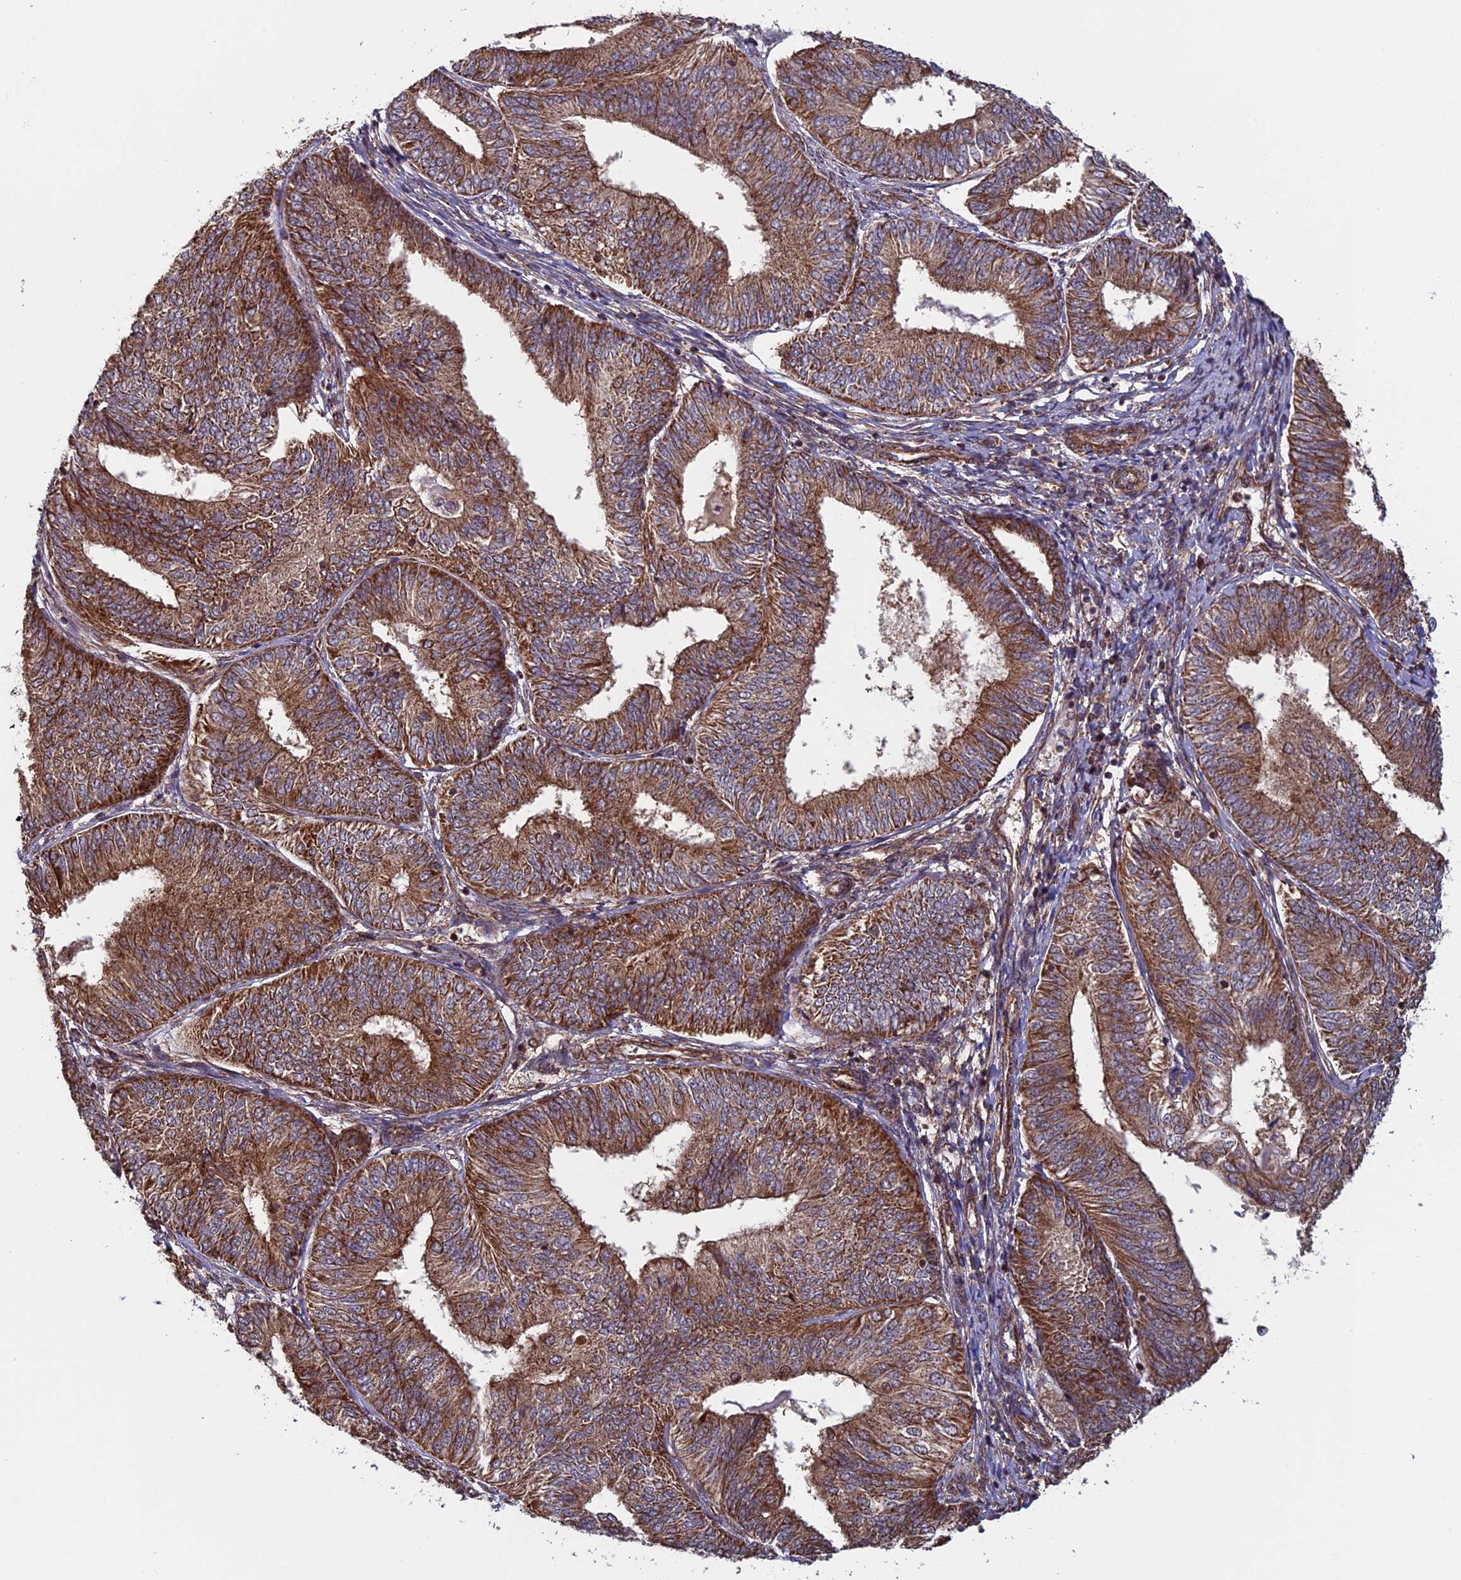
{"staining": {"intensity": "moderate", "quantity": ">75%", "location": "cytoplasmic/membranous"}, "tissue": "endometrial cancer", "cell_type": "Tumor cells", "image_type": "cancer", "snomed": [{"axis": "morphology", "description": "Adenocarcinoma, NOS"}, {"axis": "topography", "description": "Endometrium"}], "caption": "The image displays staining of endometrial adenocarcinoma, revealing moderate cytoplasmic/membranous protein positivity (brown color) within tumor cells. (brown staining indicates protein expression, while blue staining denotes nuclei).", "gene": "CCDC8", "patient": {"sex": "female", "age": 58}}